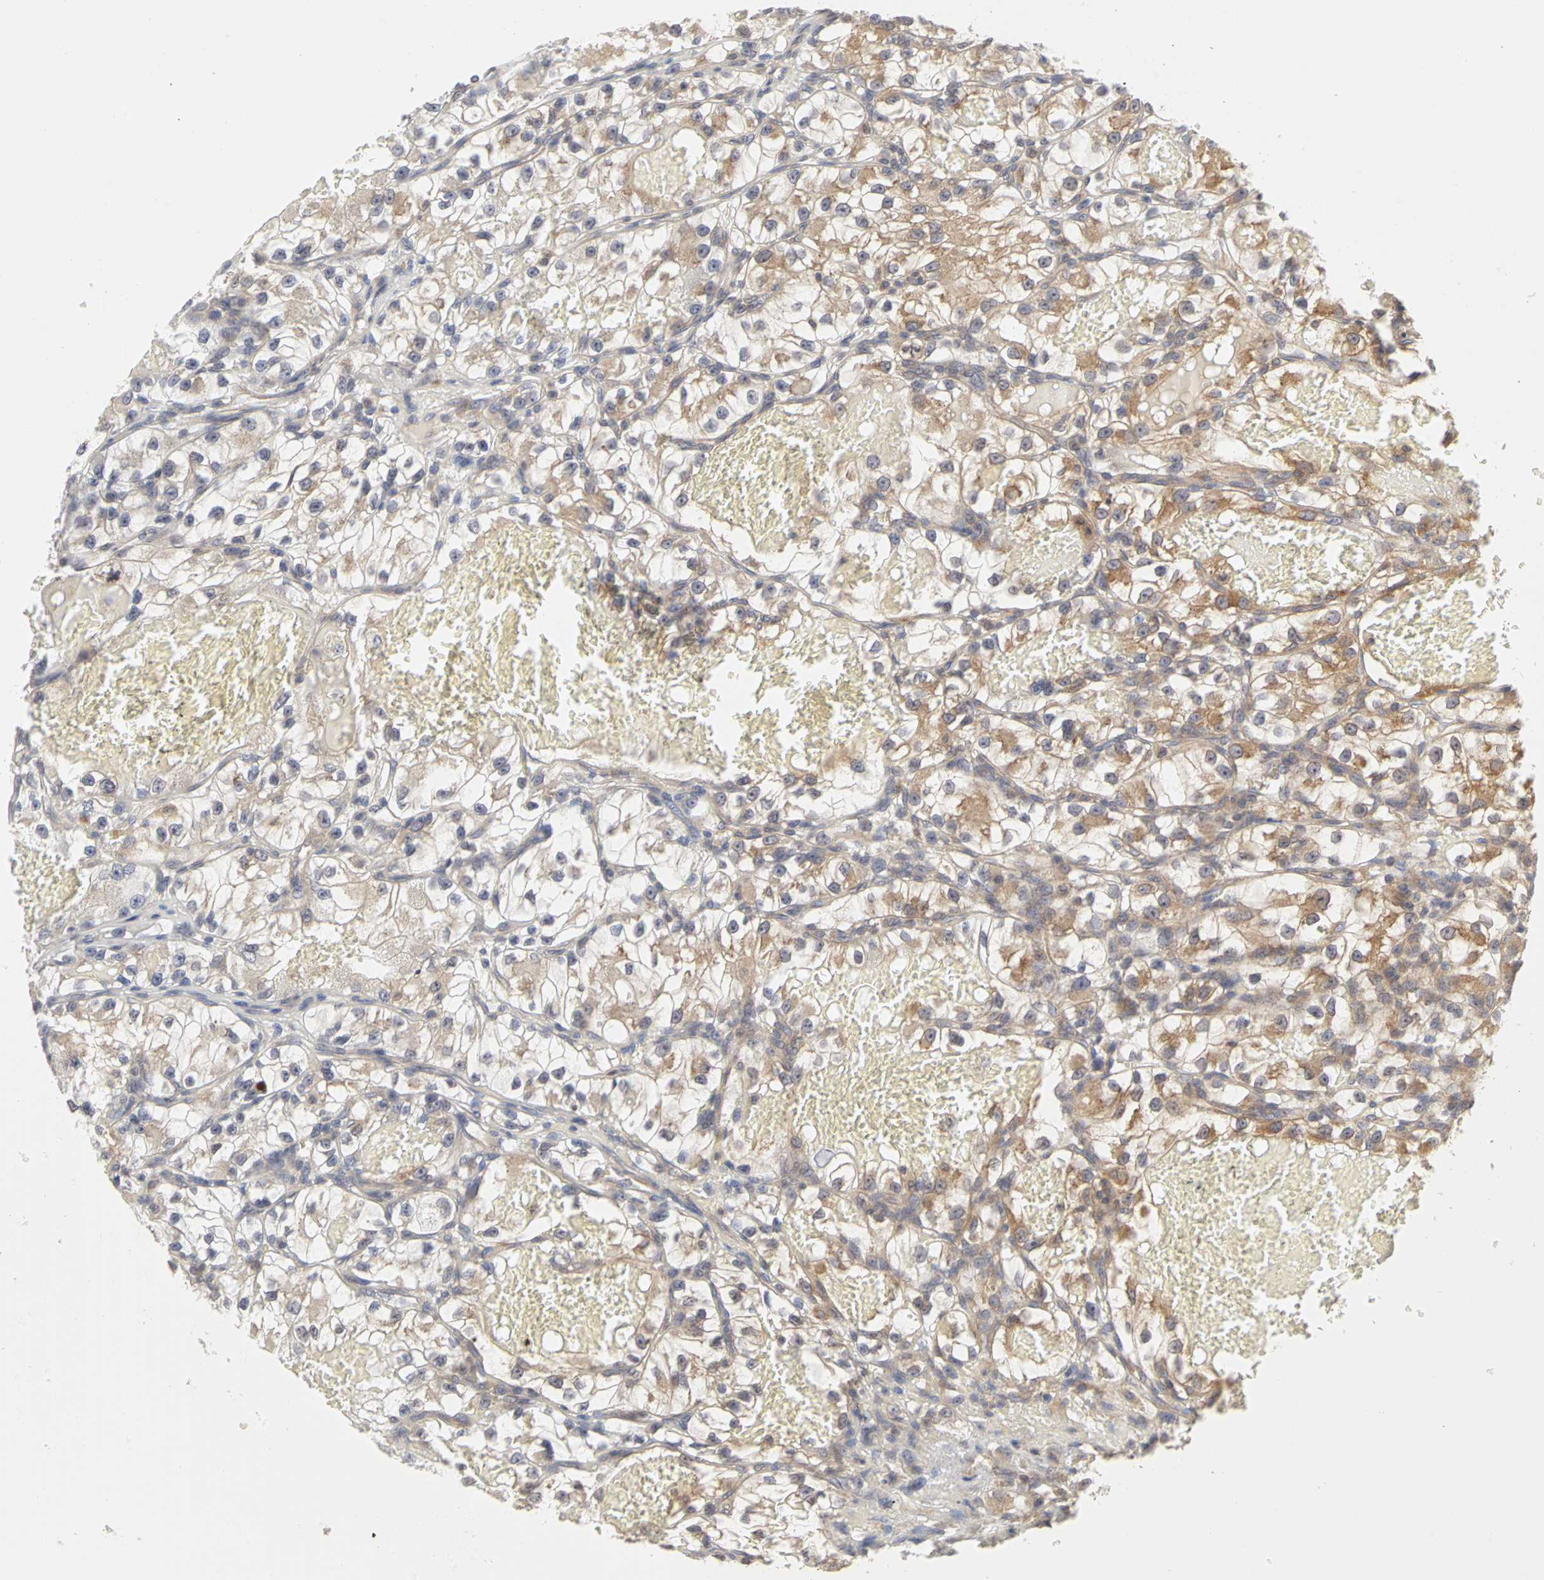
{"staining": {"intensity": "moderate", "quantity": "25%-75%", "location": "cytoplasmic/membranous"}, "tissue": "renal cancer", "cell_type": "Tumor cells", "image_type": "cancer", "snomed": [{"axis": "morphology", "description": "Adenocarcinoma, NOS"}, {"axis": "topography", "description": "Kidney"}], "caption": "Renal cancer stained with a brown dye displays moderate cytoplasmic/membranous positive staining in approximately 25%-75% of tumor cells.", "gene": "IRAK1", "patient": {"sex": "female", "age": 57}}